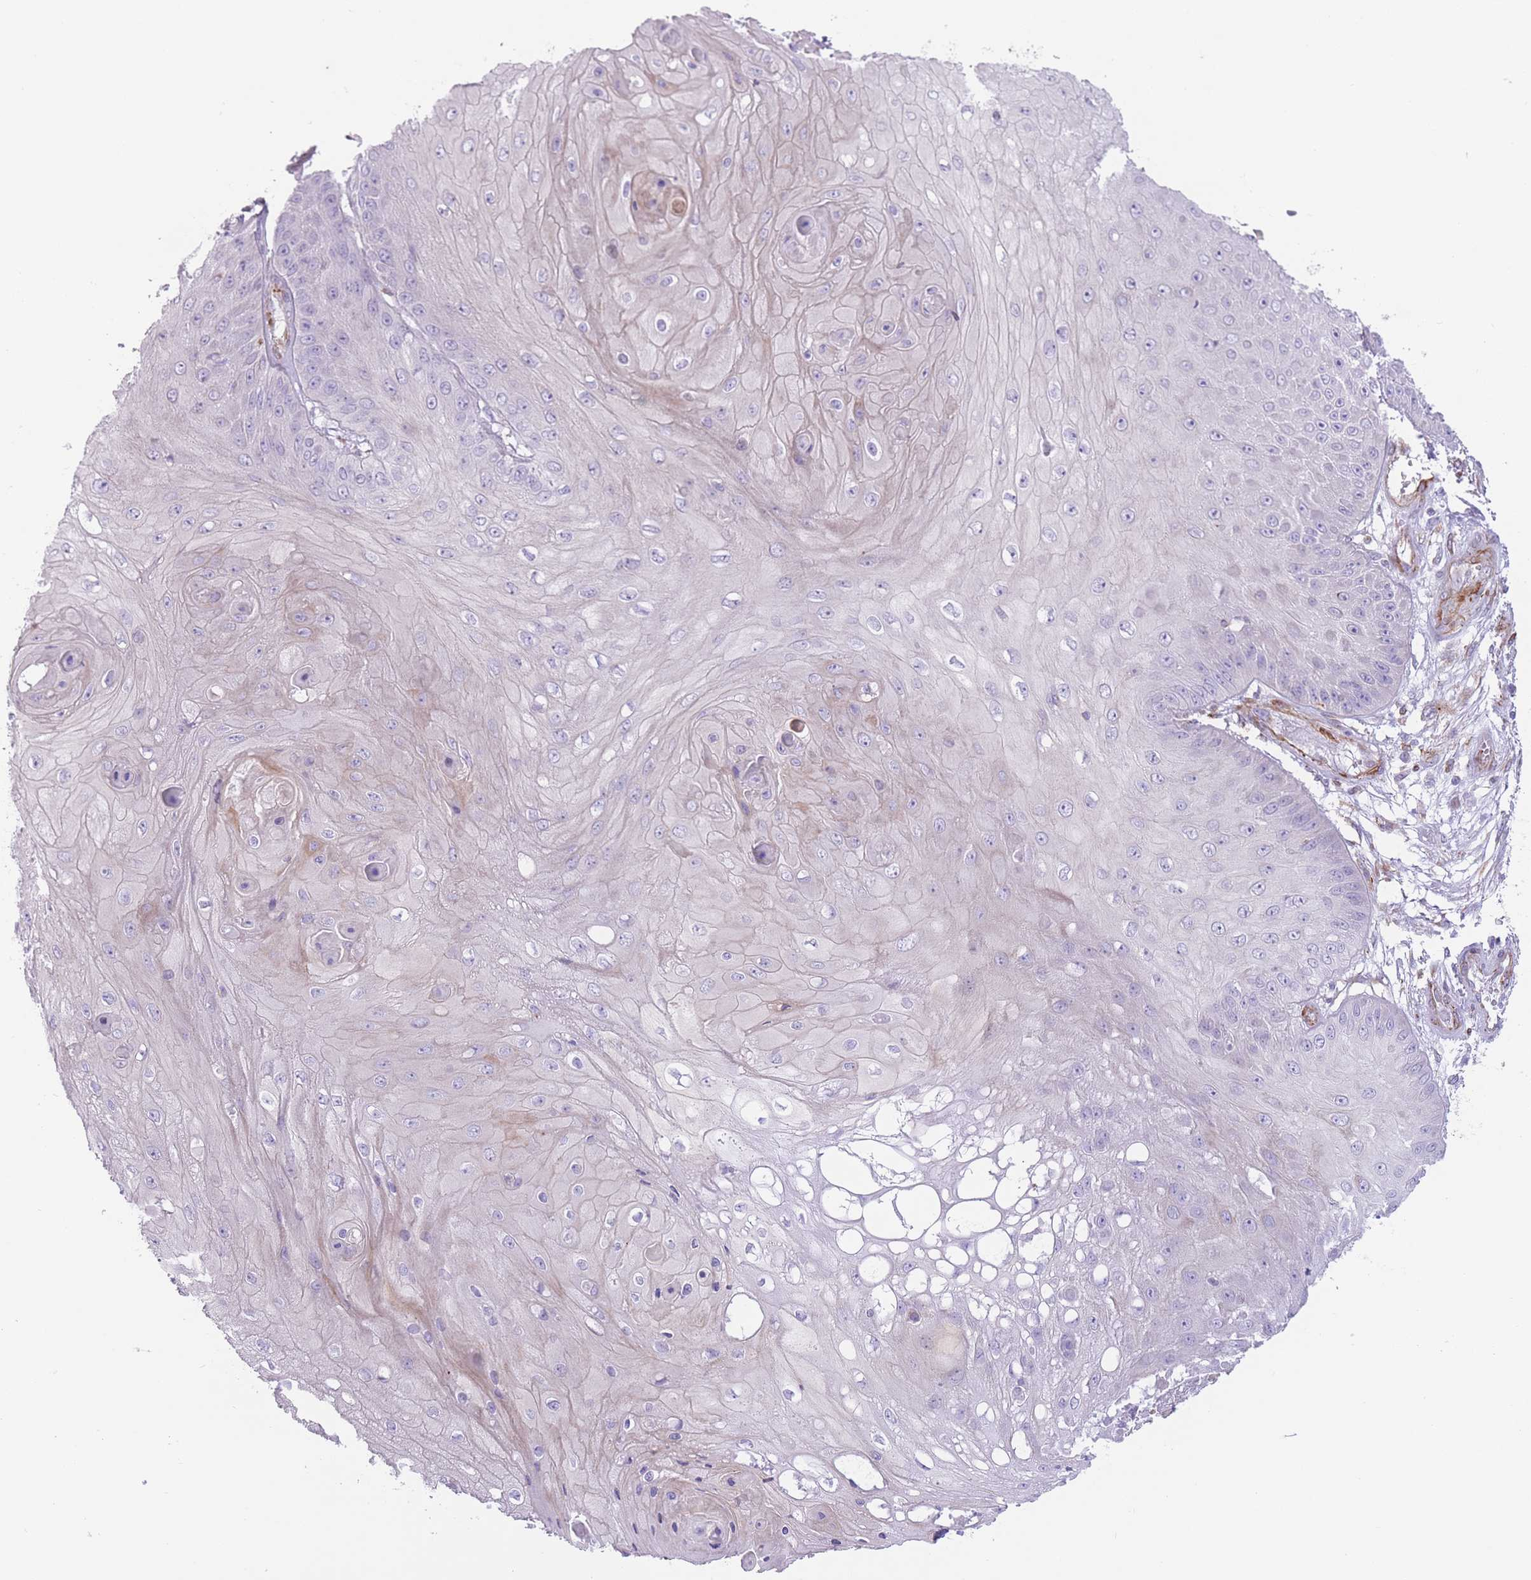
{"staining": {"intensity": "negative", "quantity": "none", "location": "none"}, "tissue": "skin cancer", "cell_type": "Tumor cells", "image_type": "cancer", "snomed": [{"axis": "morphology", "description": "Squamous cell carcinoma, NOS"}, {"axis": "topography", "description": "Skin"}], "caption": "DAB (3,3'-diaminobenzidine) immunohistochemical staining of human skin cancer (squamous cell carcinoma) shows no significant expression in tumor cells.", "gene": "PTCD1", "patient": {"sex": "male", "age": 70}}